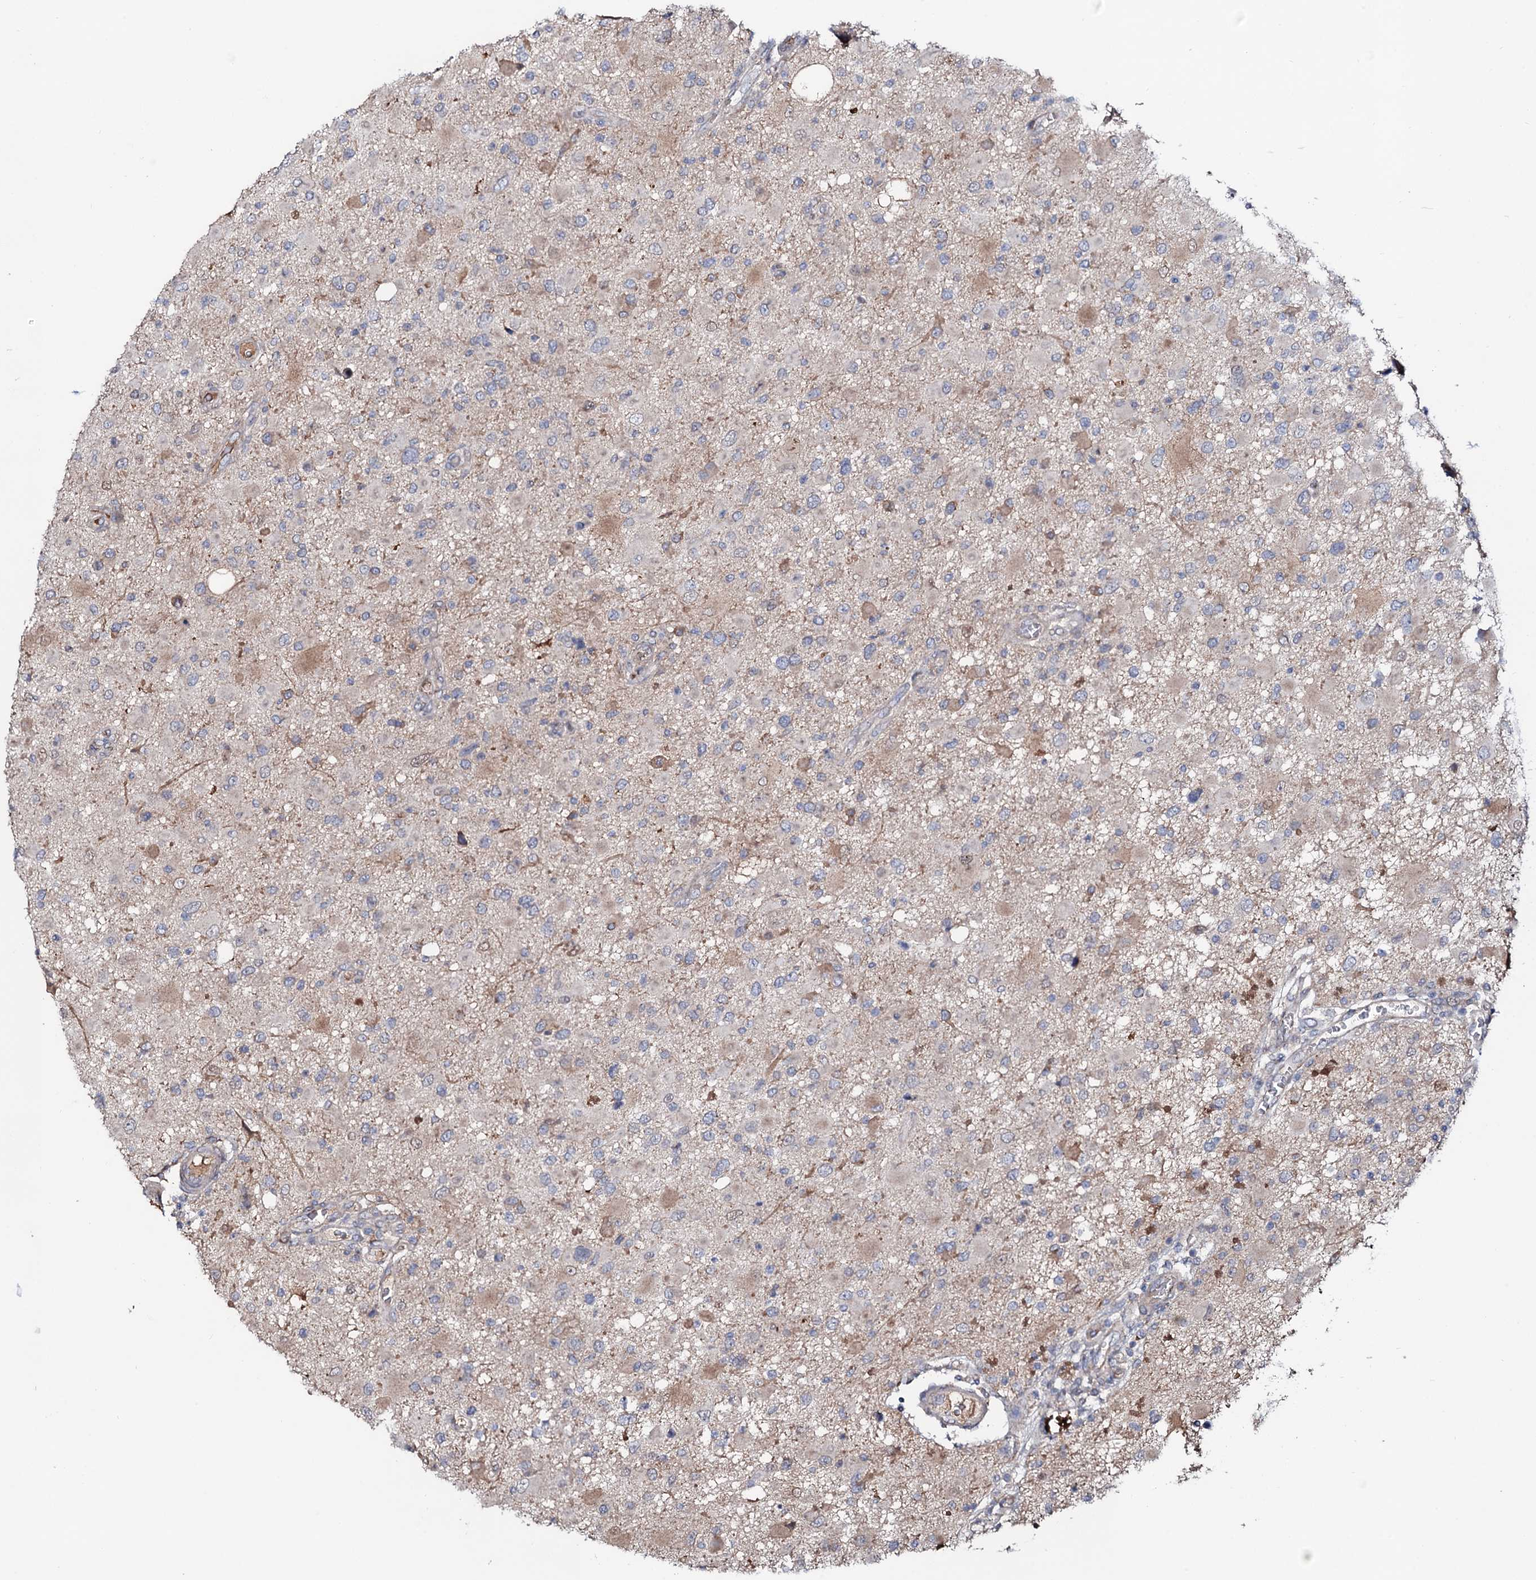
{"staining": {"intensity": "weak", "quantity": "<25%", "location": "cytoplasmic/membranous"}, "tissue": "glioma", "cell_type": "Tumor cells", "image_type": "cancer", "snomed": [{"axis": "morphology", "description": "Glioma, malignant, High grade"}, {"axis": "topography", "description": "Brain"}], "caption": "The image exhibits no significant positivity in tumor cells of malignant high-grade glioma.", "gene": "PPP1R3D", "patient": {"sex": "male", "age": 53}}